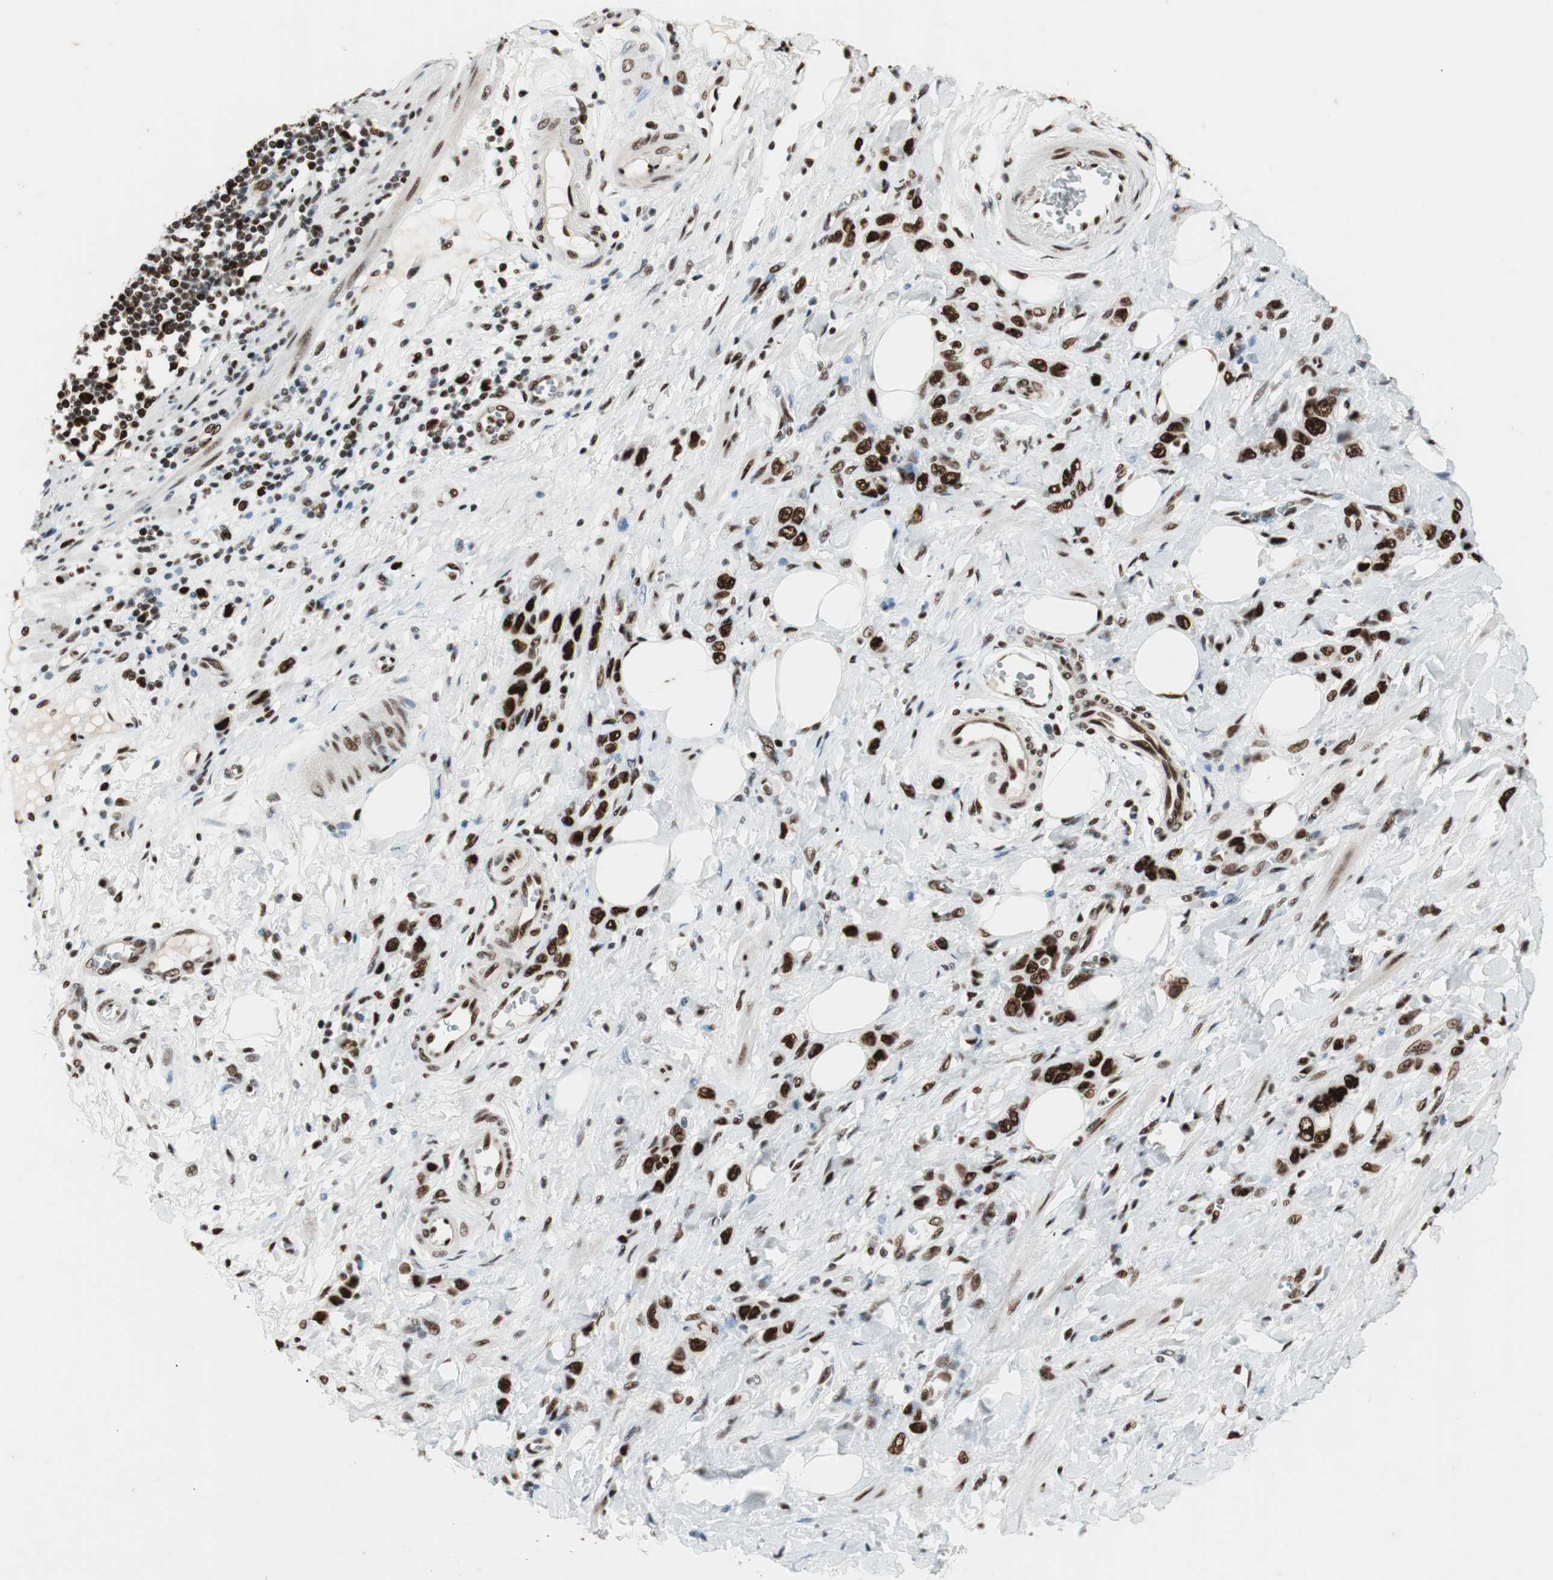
{"staining": {"intensity": "strong", "quantity": ">75%", "location": "nuclear"}, "tissue": "stomach cancer", "cell_type": "Tumor cells", "image_type": "cancer", "snomed": [{"axis": "morphology", "description": "Adenocarcinoma, NOS"}, {"axis": "topography", "description": "Stomach"}], "caption": "Stomach cancer tissue demonstrates strong nuclear positivity in approximately >75% of tumor cells, visualized by immunohistochemistry.", "gene": "PSME3", "patient": {"sex": "male", "age": 82}}